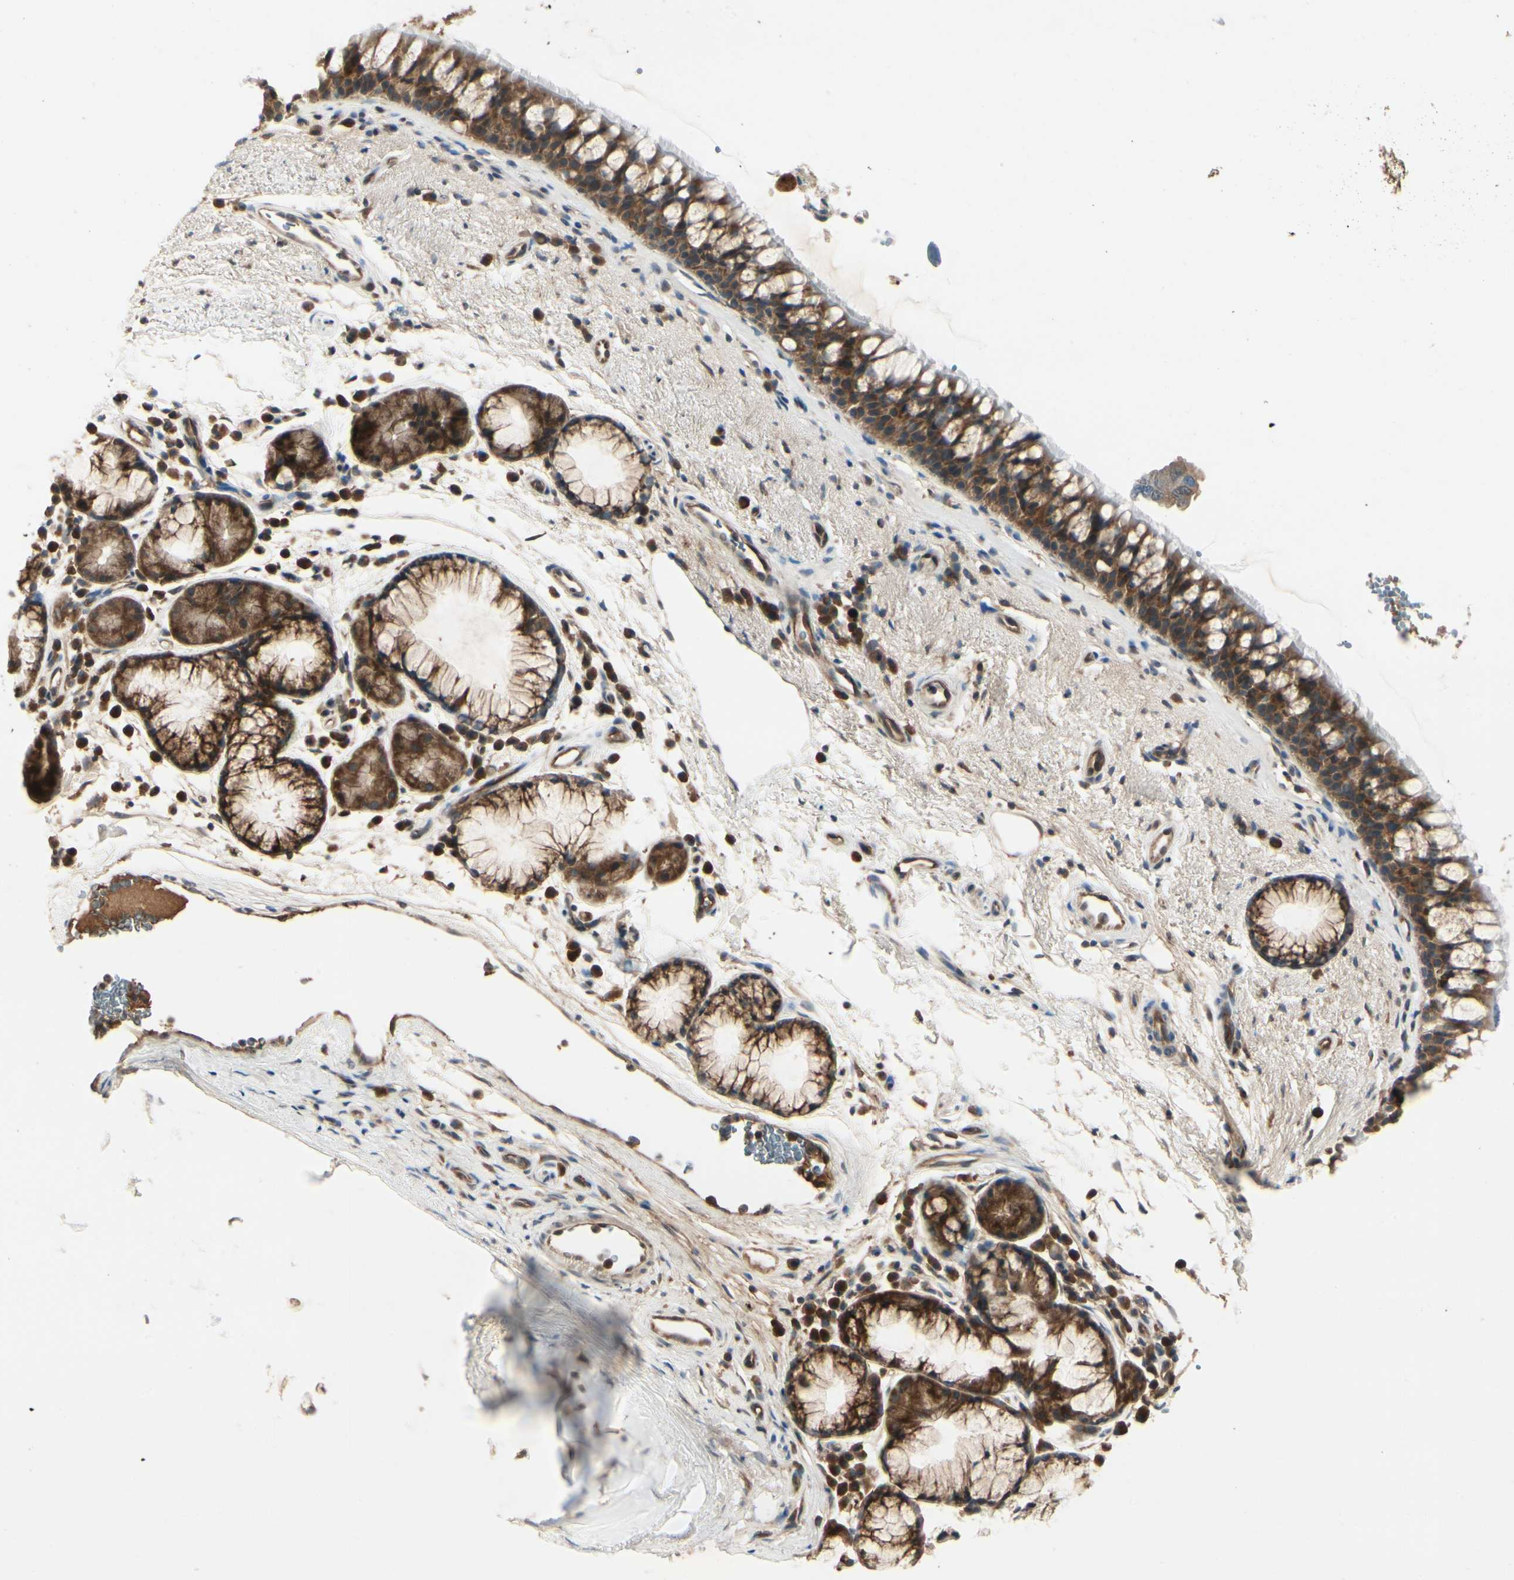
{"staining": {"intensity": "strong", "quantity": ">75%", "location": "cytoplasmic/membranous"}, "tissue": "bronchus", "cell_type": "Respiratory epithelial cells", "image_type": "normal", "snomed": [{"axis": "morphology", "description": "Normal tissue, NOS"}, {"axis": "topography", "description": "Bronchus"}], "caption": "Respiratory epithelial cells show high levels of strong cytoplasmic/membranous positivity in about >75% of cells in unremarkable human bronchus.", "gene": "RNF14", "patient": {"sex": "female", "age": 54}}